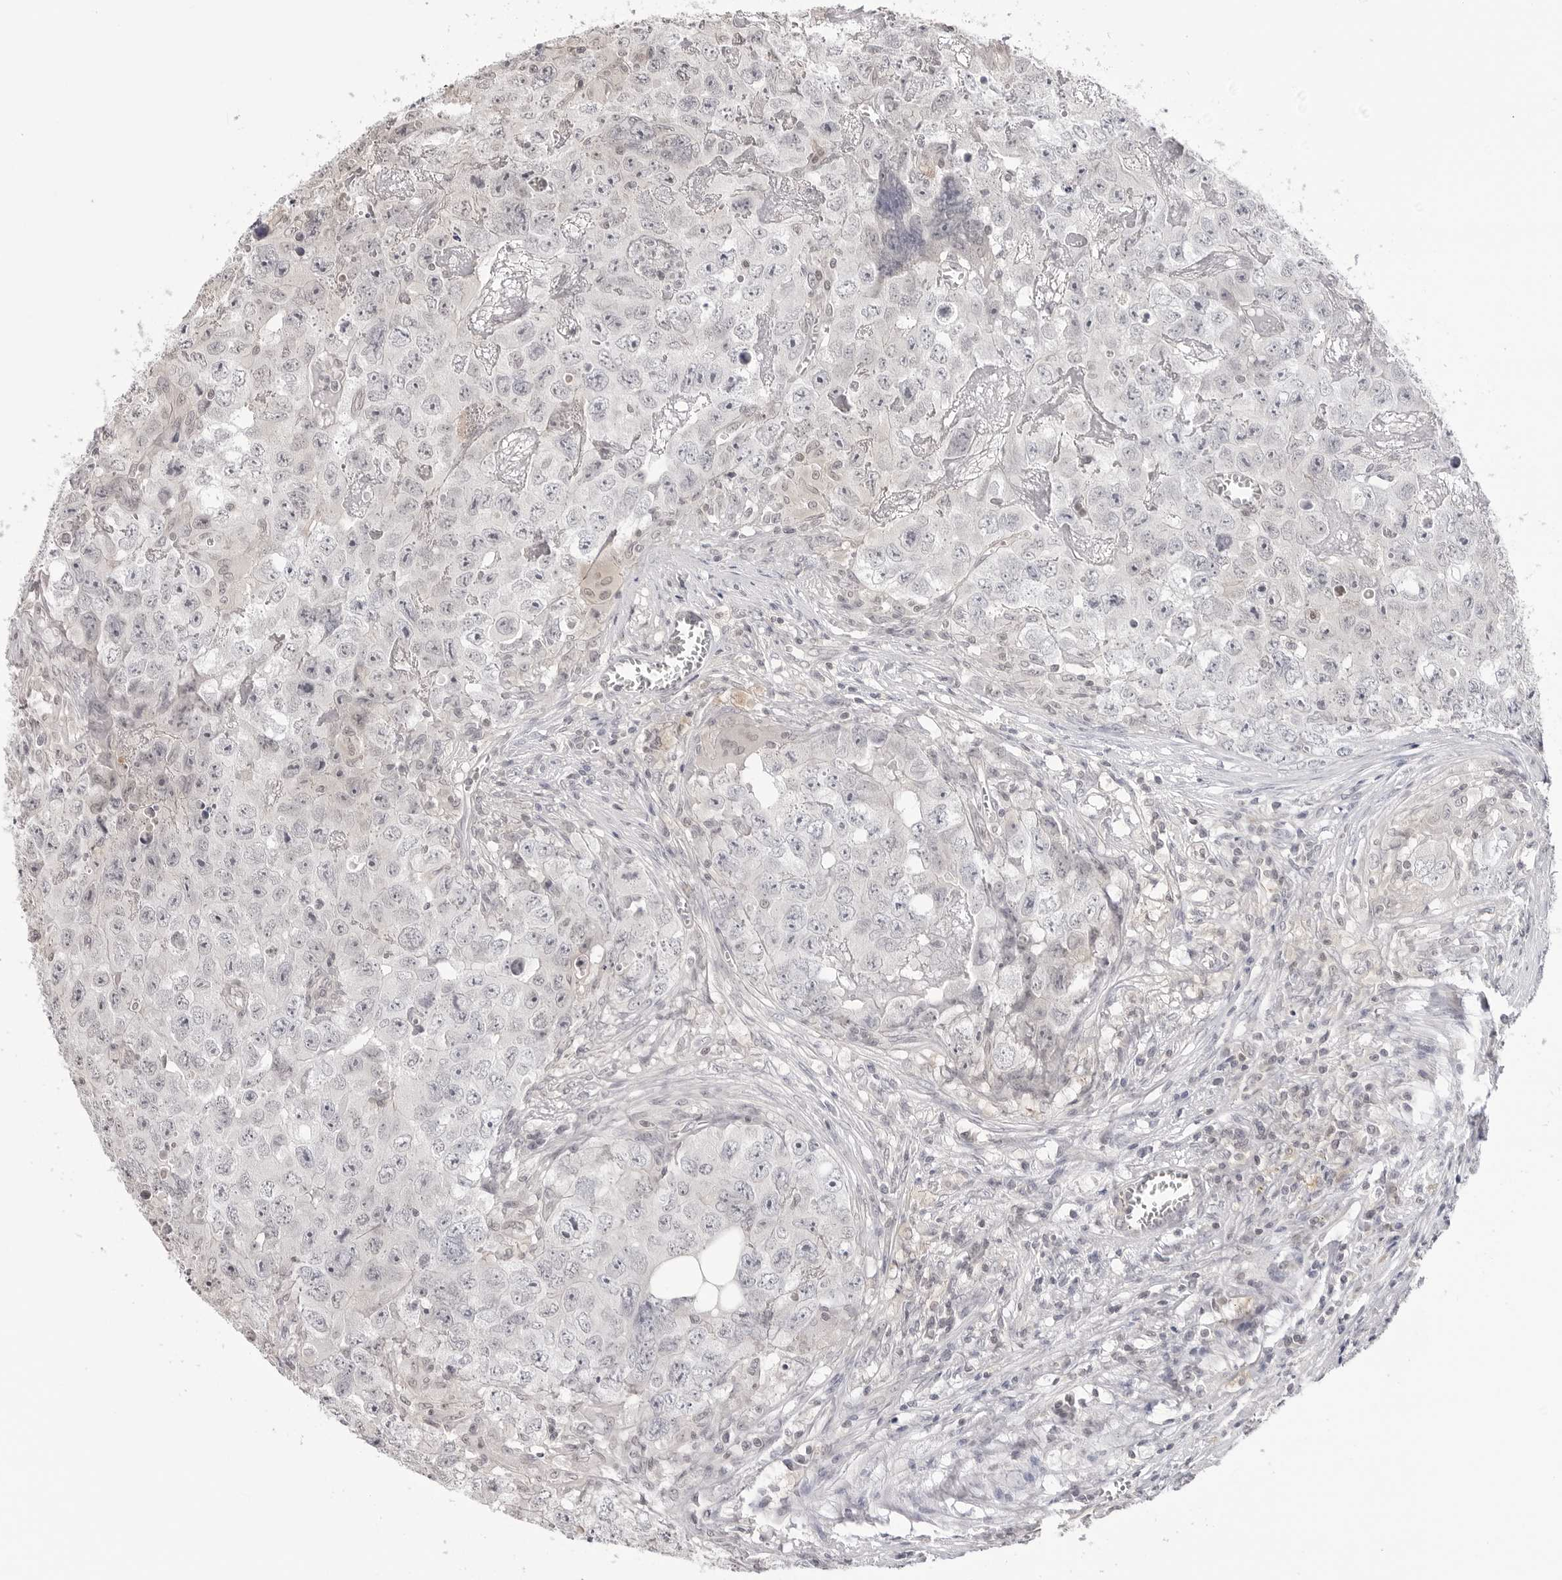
{"staining": {"intensity": "weak", "quantity": "<25%", "location": "cytoplasmic/membranous,nuclear"}, "tissue": "testis cancer", "cell_type": "Tumor cells", "image_type": "cancer", "snomed": [{"axis": "morphology", "description": "Seminoma, NOS"}, {"axis": "morphology", "description": "Carcinoma, Embryonal, NOS"}, {"axis": "topography", "description": "Testis"}], "caption": "Immunohistochemistry (IHC) histopathology image of testis cancer (embryonal carcinoma) stained for a protein (brown), which displays no positivity in tumor cells.", "gene": "YWHAG", "patient": {"sex": "male", "age": 43}}